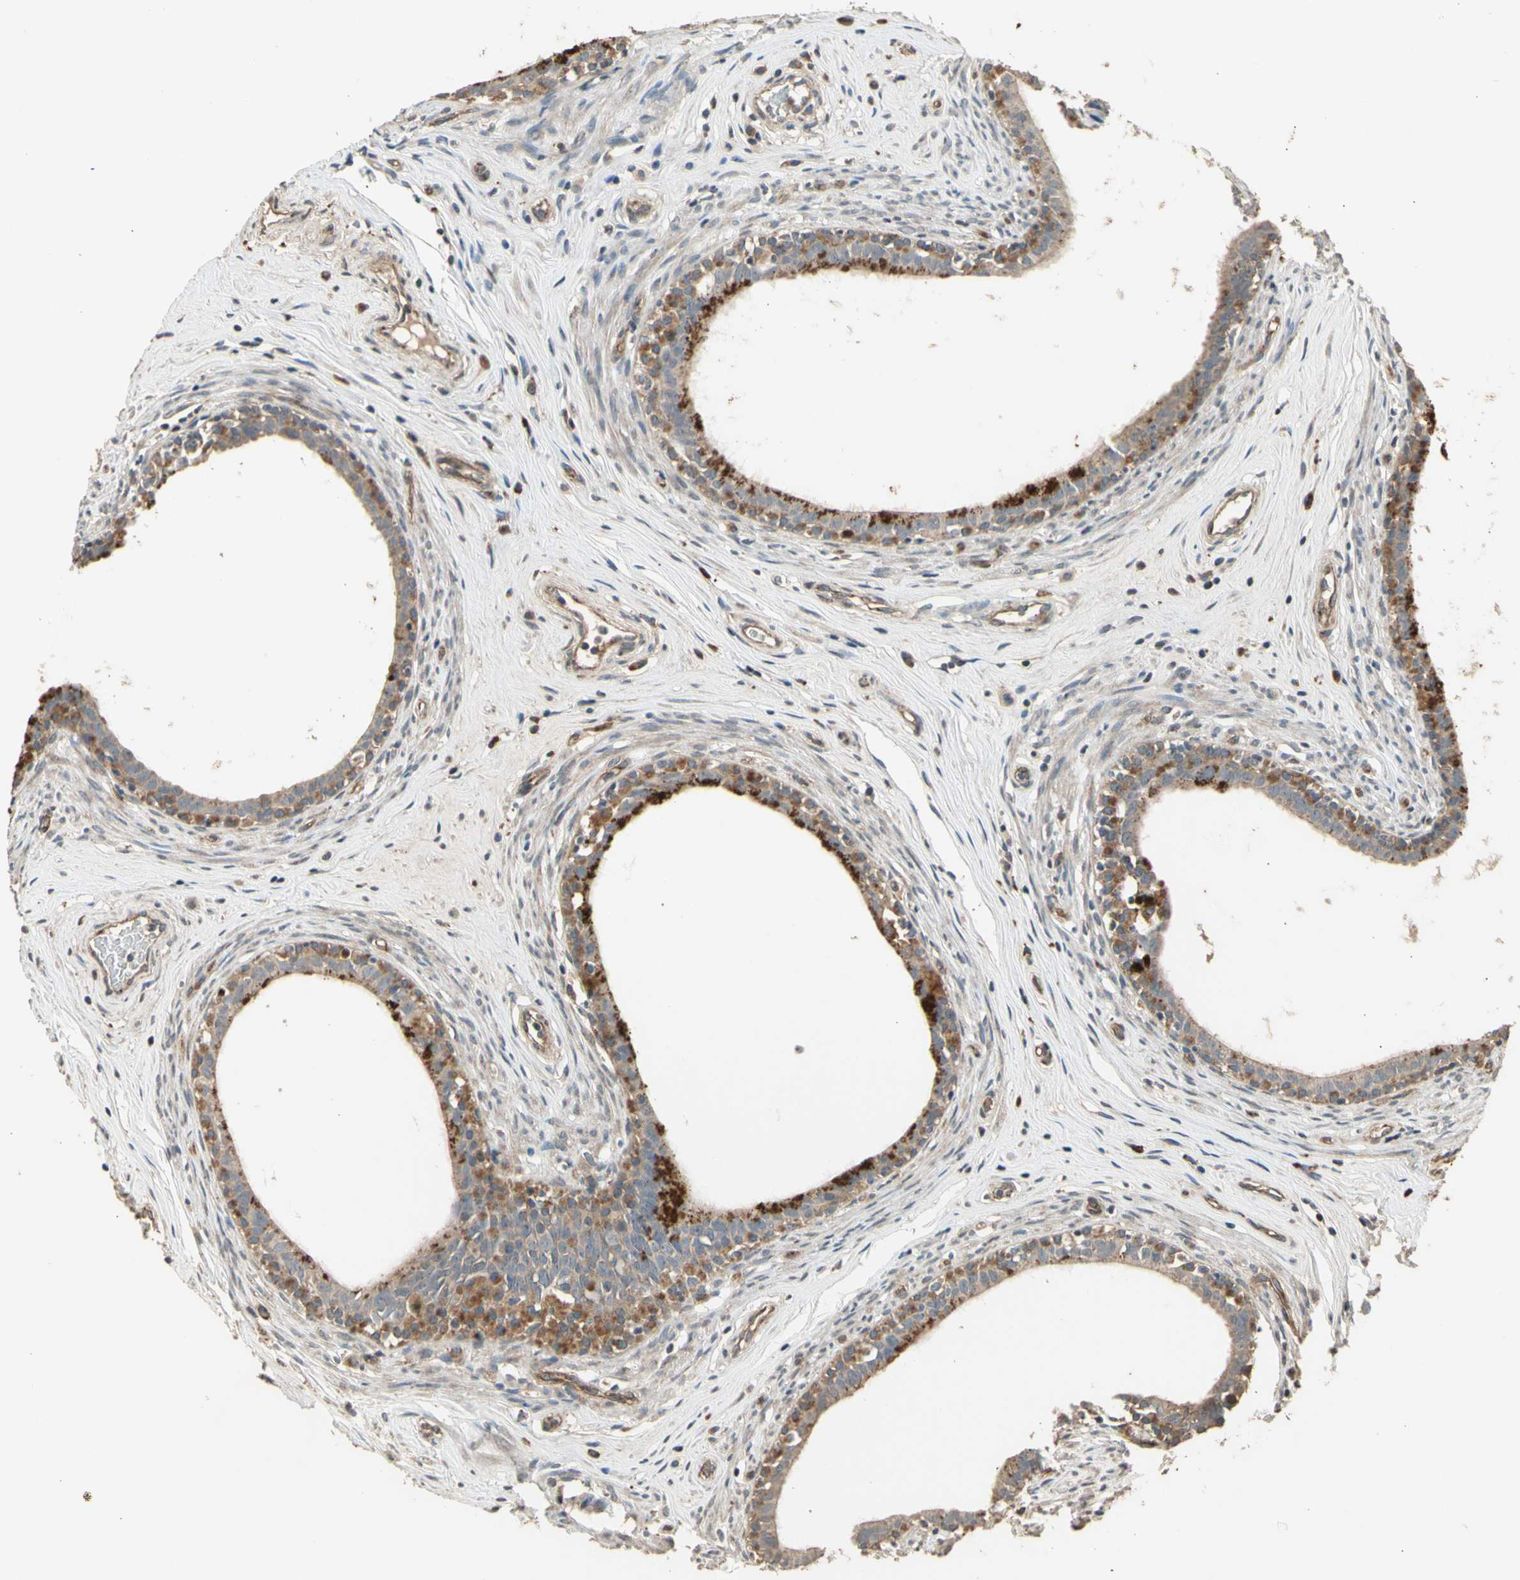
{"staining": {"intensity": "moderate", "quantity": ">75%", "location": "cytoplasmic/membranous"}, "tissue": "epididymis", "cell_type": "Glandular cells", "image_type": "normal", "snomed": [{"axis": "morphology", "description": "Normal tissue, NOS"}, {"axis": "morphology", "description": "Inflammation, NOS"}, {"axis": "topography", "description": "Epididymis"}], "caption": "Immunohistochemistry of benign epididymis reveals medium levels of moderate cytoplasmic/membranous positivity in about >75% of glandular cells.", "gene": "EFNB2", "patient": {"sex": "male", "age": 84}}